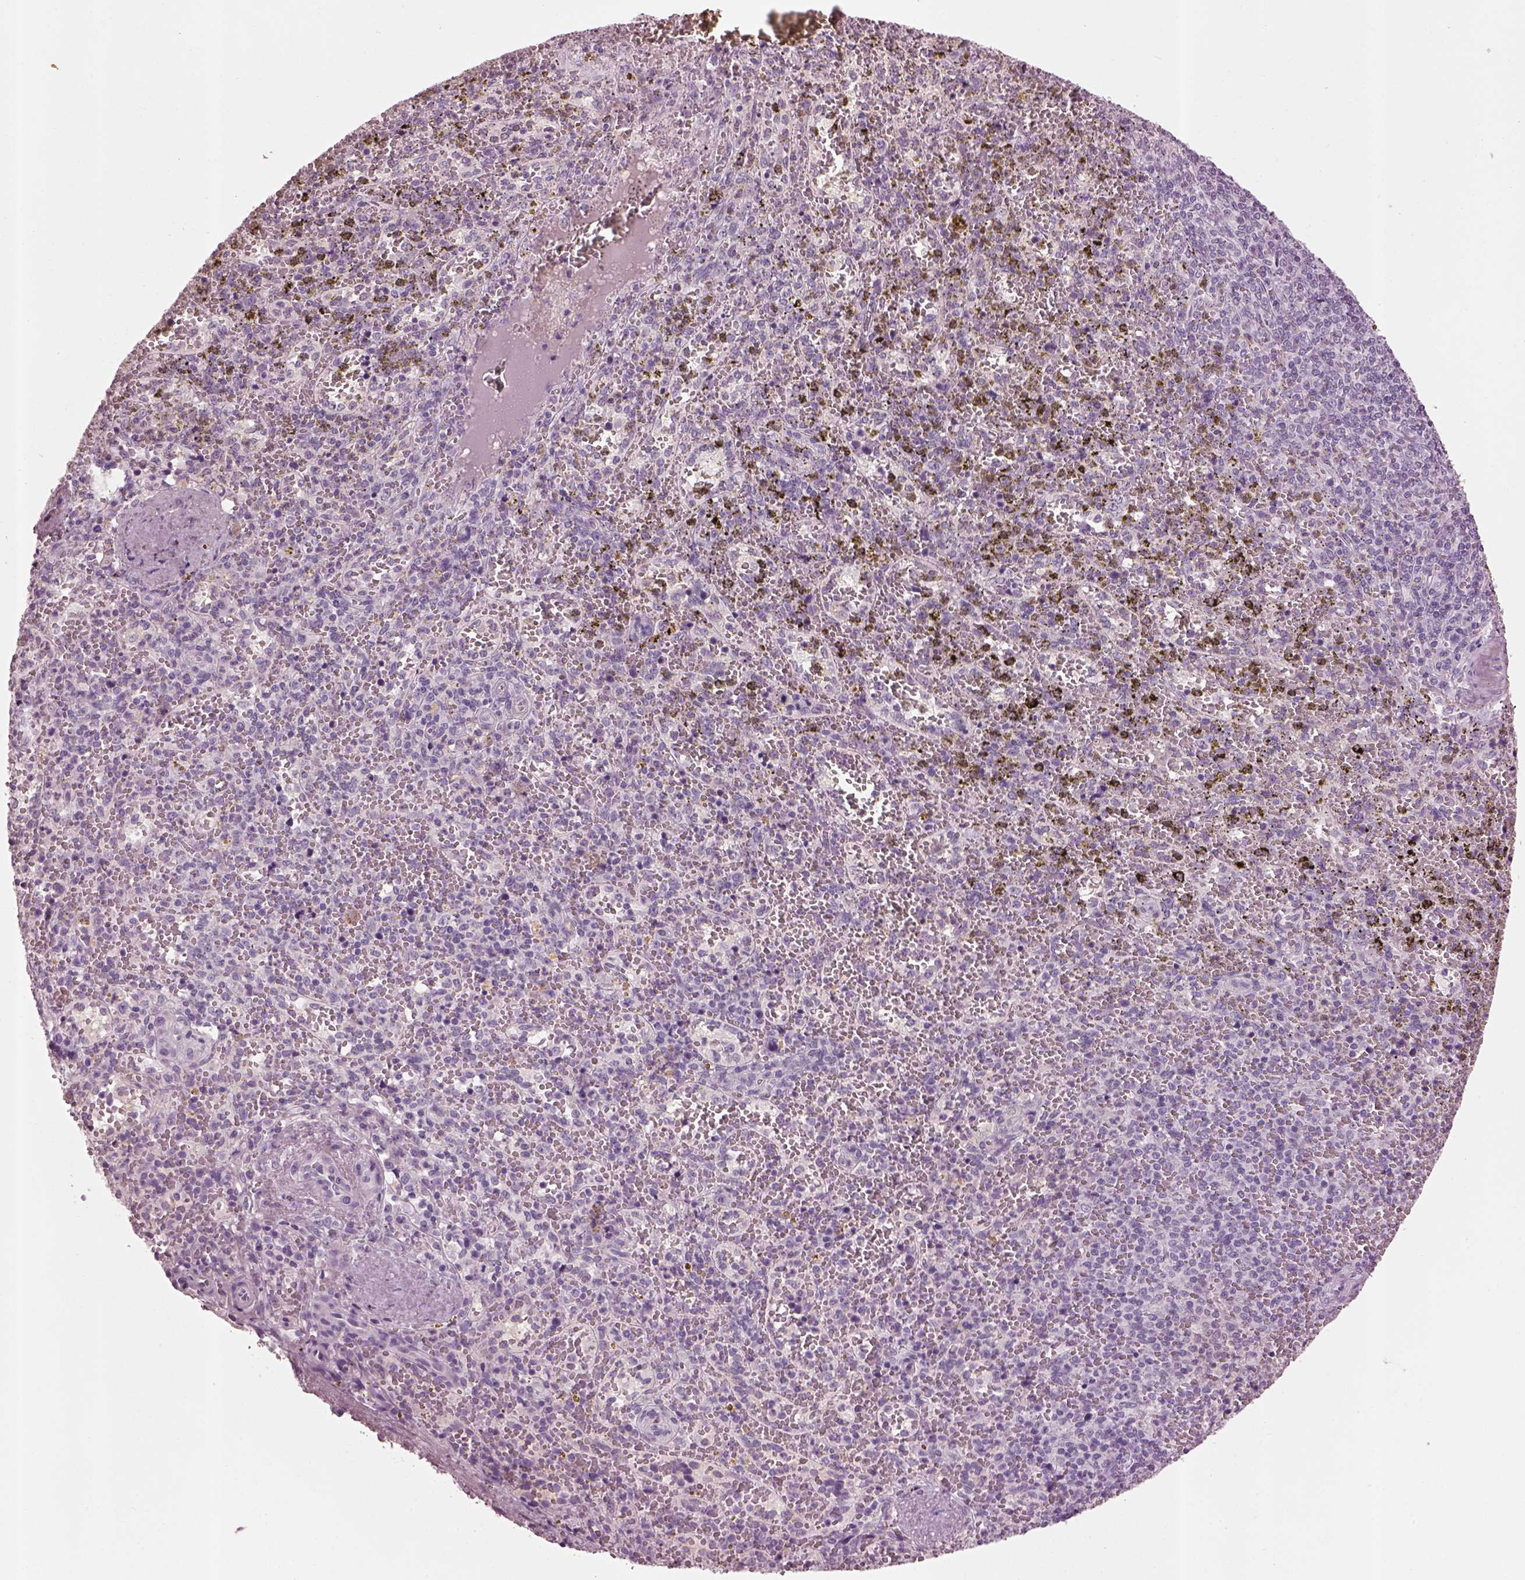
{"staining": {"intensity": "negative", "quantity": "none", "location": "none"}, "tissue": "spleen", "cell_type": "Cells in red pulp", "image_type": "normal", "snomed": [{"axis": "morphology", "description": "Normal tissue, NOS"}, {"axis": "topography", "description": "Spleen"}], "caption": "Cells in red pulp show no significant protein staining in benign spleen. The staining was performed using DAB (3,3'-diaminobenzidine) to visualize the protein expression in brown, while the nuclei were stained in blue with hematoxylin (Magnification: 20x).", "gene": "SLC6A17", "patient": {"sex": "female", "age": 50}}